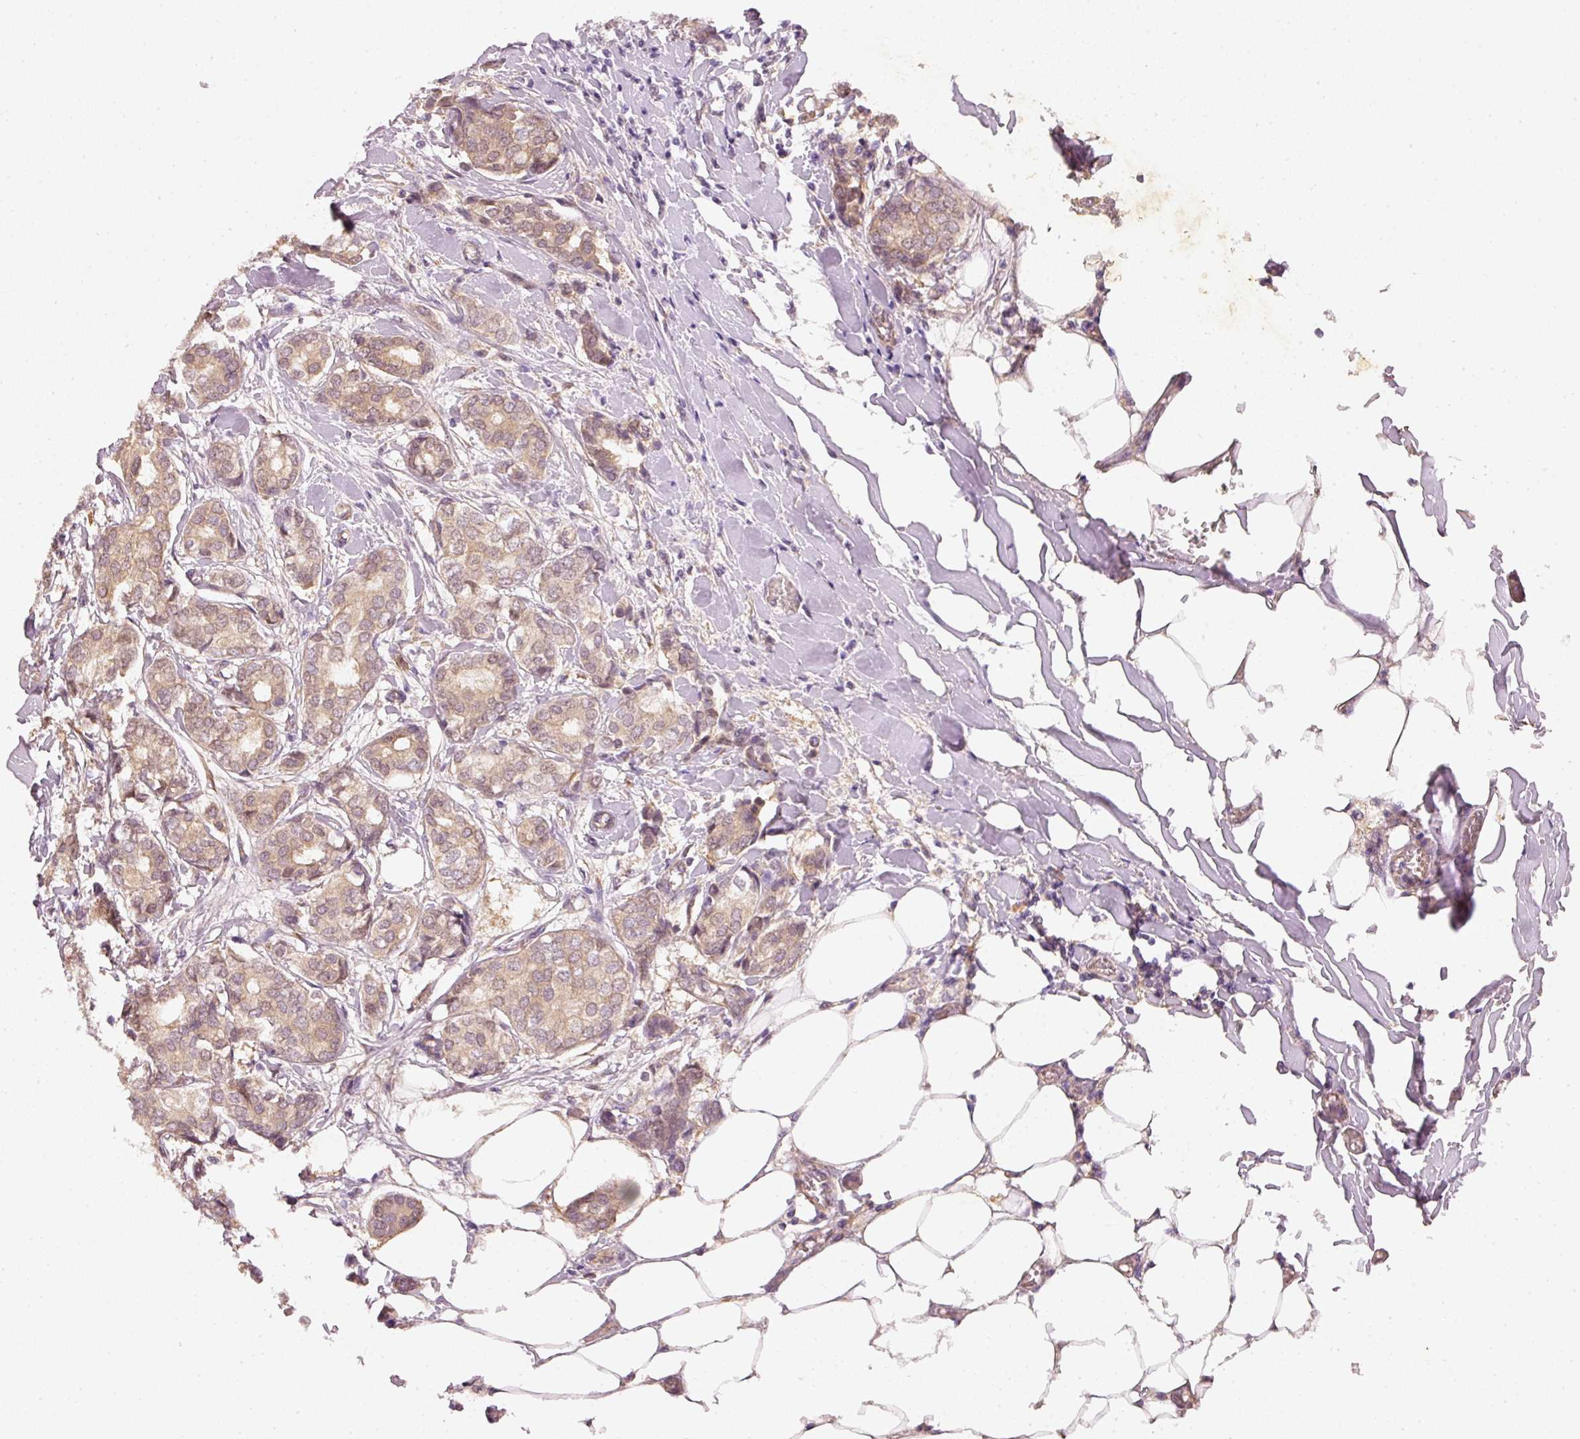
{"staining": {"intensity": "moderate", "quantity": ">75%", "location": "cytoplasmic/membranous"}, "tissue": "breast cancer", "cell_type": "Tumor cells", "image_type": "cancer", "snomed": [{"axis": "morphology", "description": "Duct carcinoma"}, {"axis": "topography", "description": "Breast"}], "caption": "A micrograph showing moderate cytoplasmic/membranous expression in about >75% of tumor cells in breast intraductal carcinoma, as visualized by brown immunohistochemical staining.", "gene": "RGL2", "patient": {"sex": "female", "age": 73}}